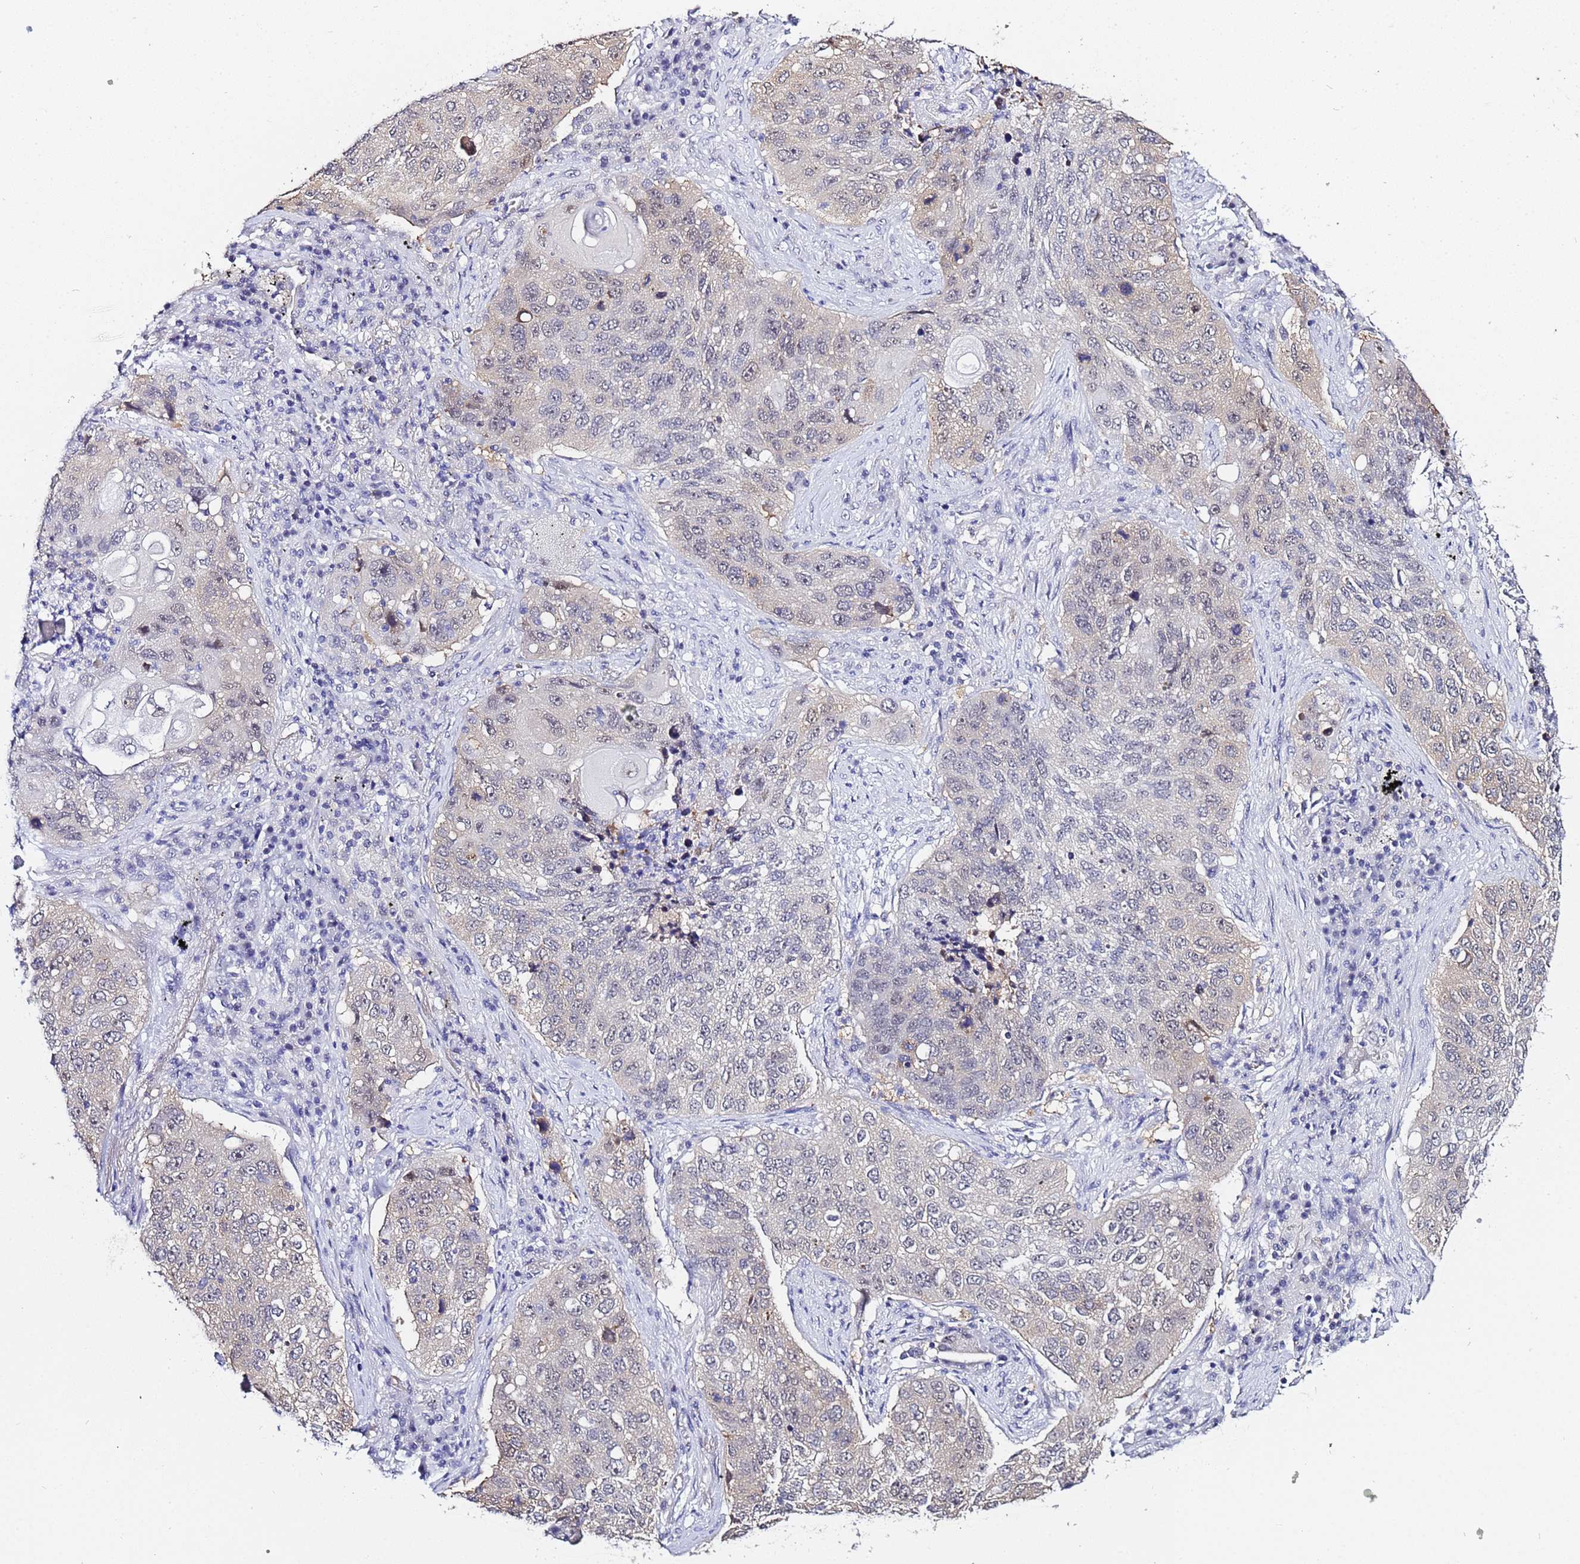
{"staining": {"intensity": "weak", "quantity": "<25%", "location": "nuclear"}, "tissue": "lung cancer", "cell_type": "Tumor cells", "image_type": "cancer", "snomed": [{"axis": "morphology", "description": "Squamous cell carcinoma, NOS"}, {"axis": "topography", "description": "Lung"}], "caption": "This photomicrograph is of squamous cell carcinoma (lung) stained with immunohistochemistry to label a protein in brown with the nuclei are counter-stained blue. There is no expression in tumor cells.", "gene": "ACTL6B", "patient": {"sex": "female", "age": 63}}